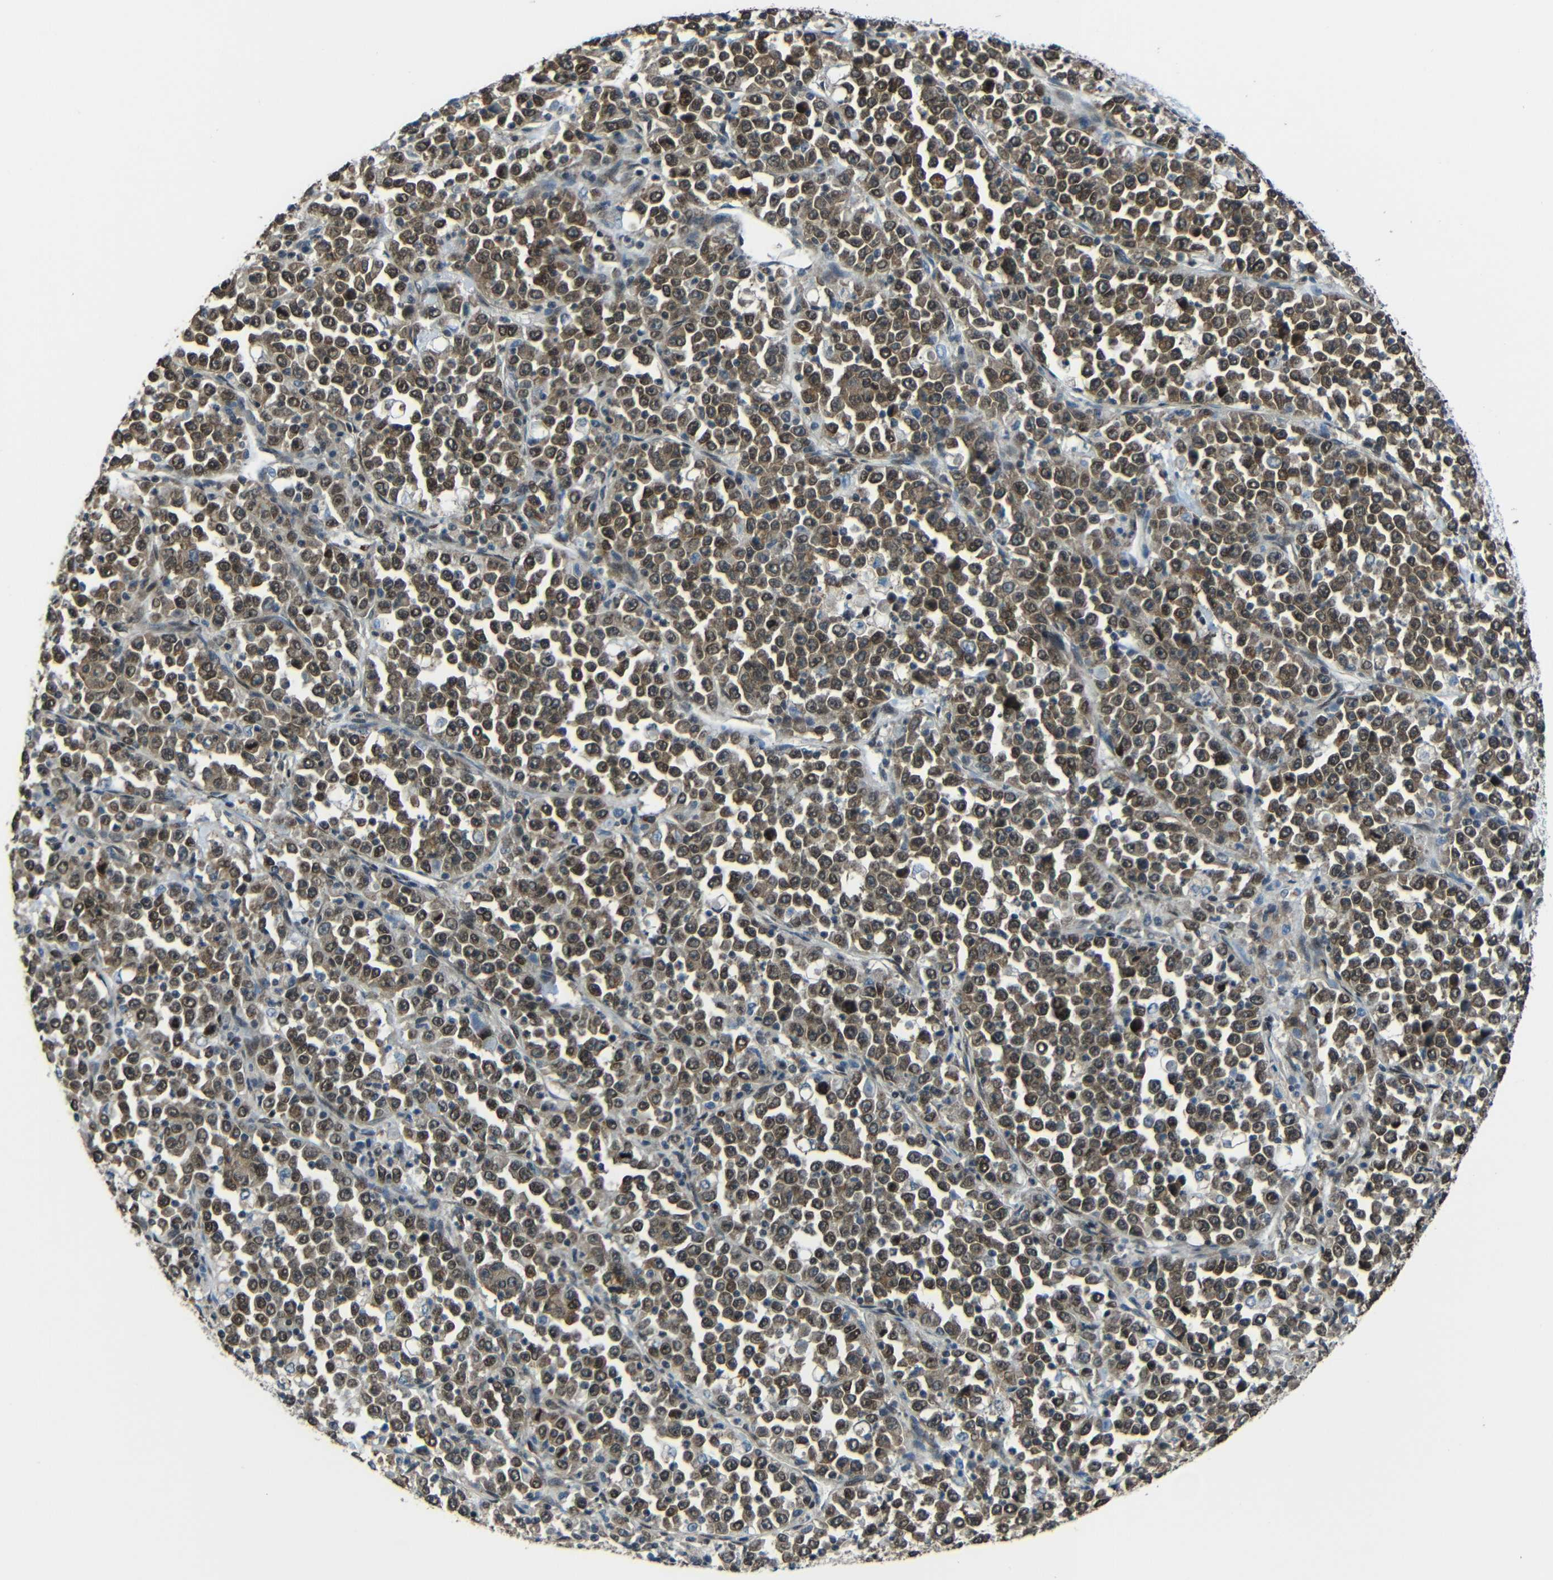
{"staining": {"intensity": "moderate", "quantity": ">75%", "location": "cytoplasmic/membranous,nuclear"}, "tissue": "stomach cancer", "cell_type": "Tumor cells", "image_type": "cancer", "snomed": [{"axis": "morphology", "description": "Normal tissue, NOS"}, {"axis": "morphology", "description": "Adenocarcinoma, NOS"}, {"axis": "topography", "description": "Stomach, upper"}, {"axis": "topography", "description": "Stomach"}], "caption": "This photomicrograph demonstrates IHC staining of human stomach adenocarcinoma, with medium moderate cytoplasmic/membranous and nuclear positivity in about >75% of tumor cells.", "gene": "PSIP1", "patient": {"sex": "male", "age": 59}}